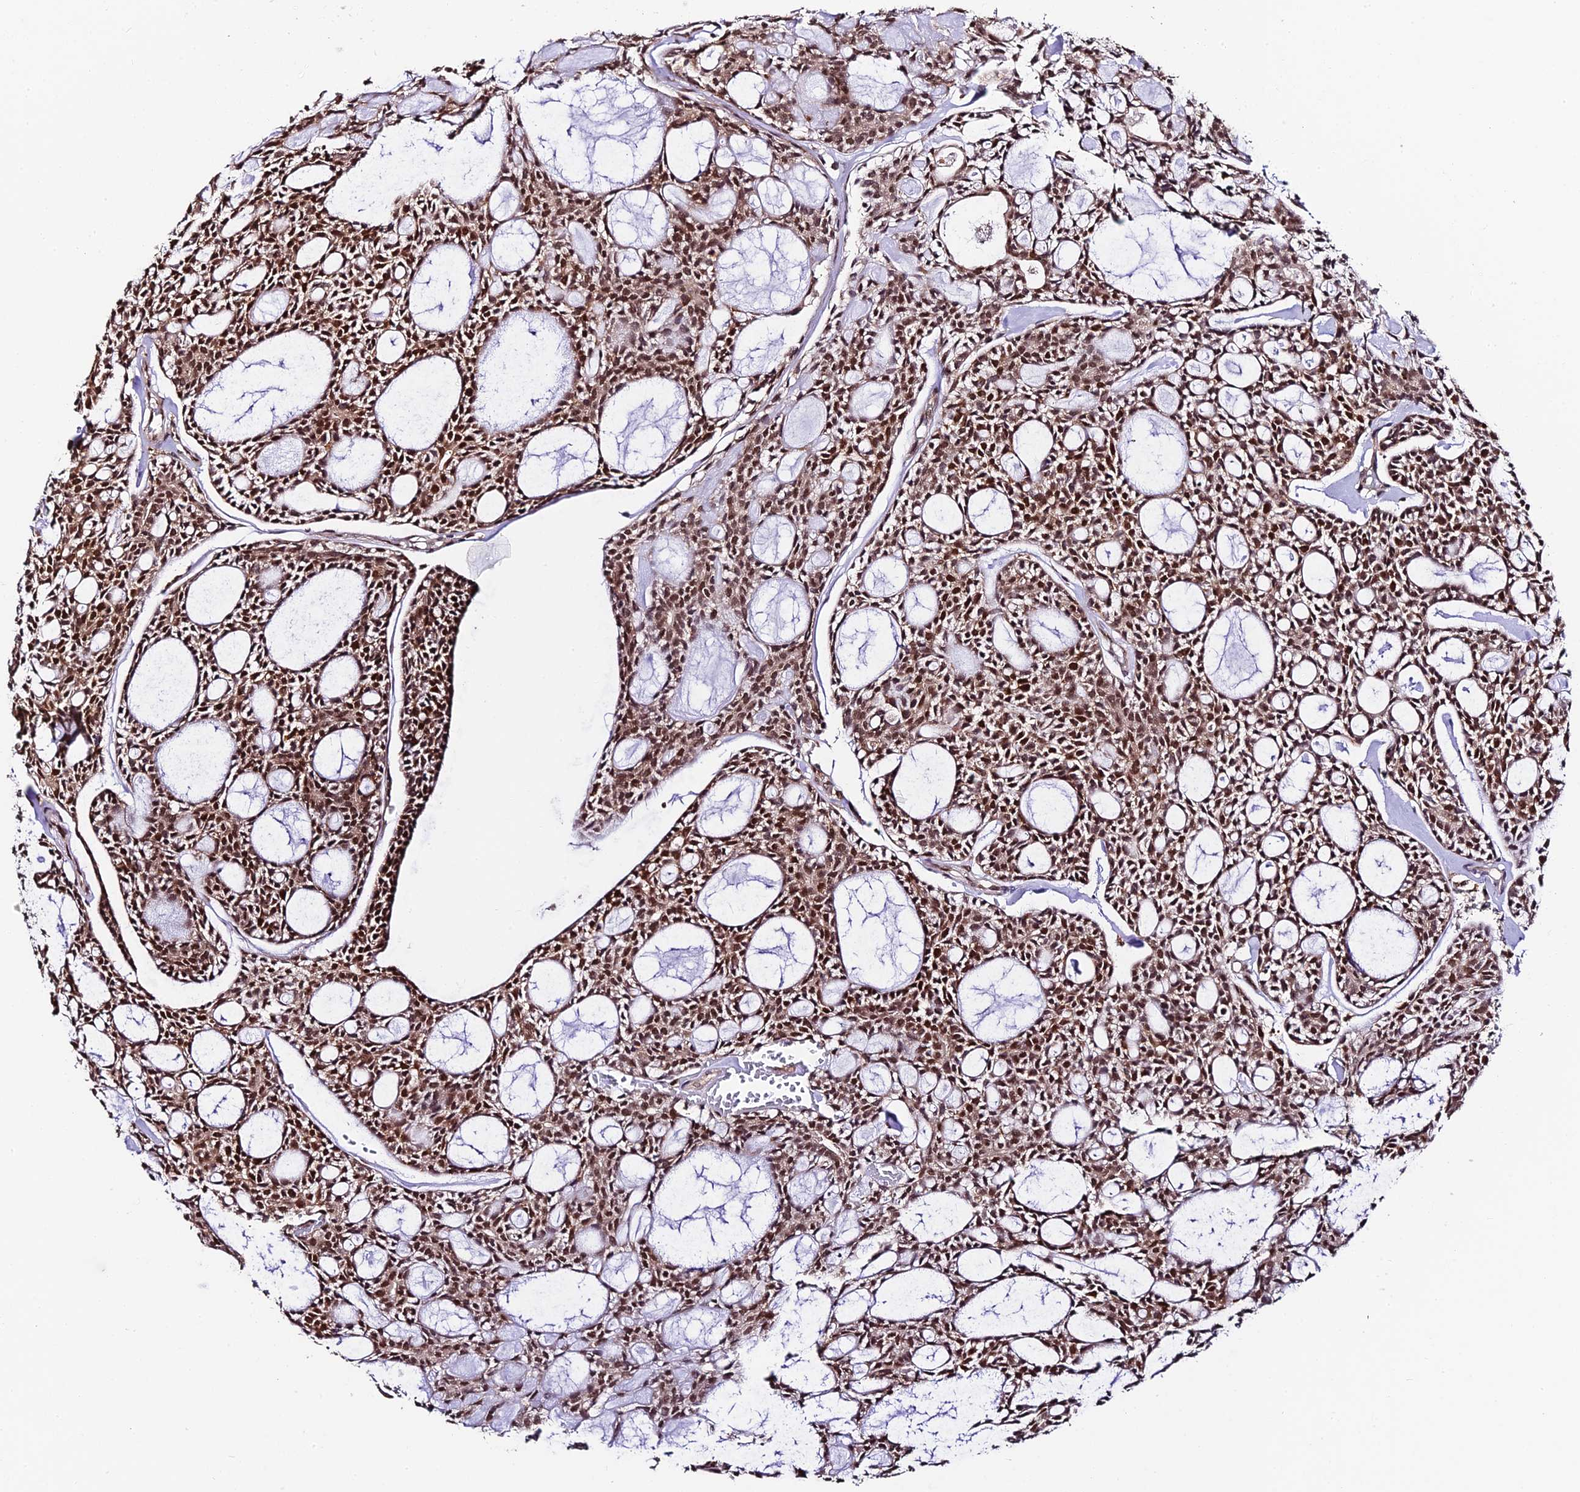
{"staining": {"intensity": "strong", "quantity": ">75%", "location": "nuclear"}, "tissue": "head and neck cancer", "cell_type": "Tumor cells", "image_type": "cancer", "snomed": [{"axis": "morphology", "description": "Adenocarcinoma, NOS"}, {"axis": "topography", "description": "Salivary gland"}, {"axis": "topography", "description": "Head-Neck"}], "caption": "Protein staining displays strong nuclear staining in about >75% of tumor cells in head and neck adenocarcinoma.", "gene": "TRIM22", "patient": {"sex": "male", "age": 55}}